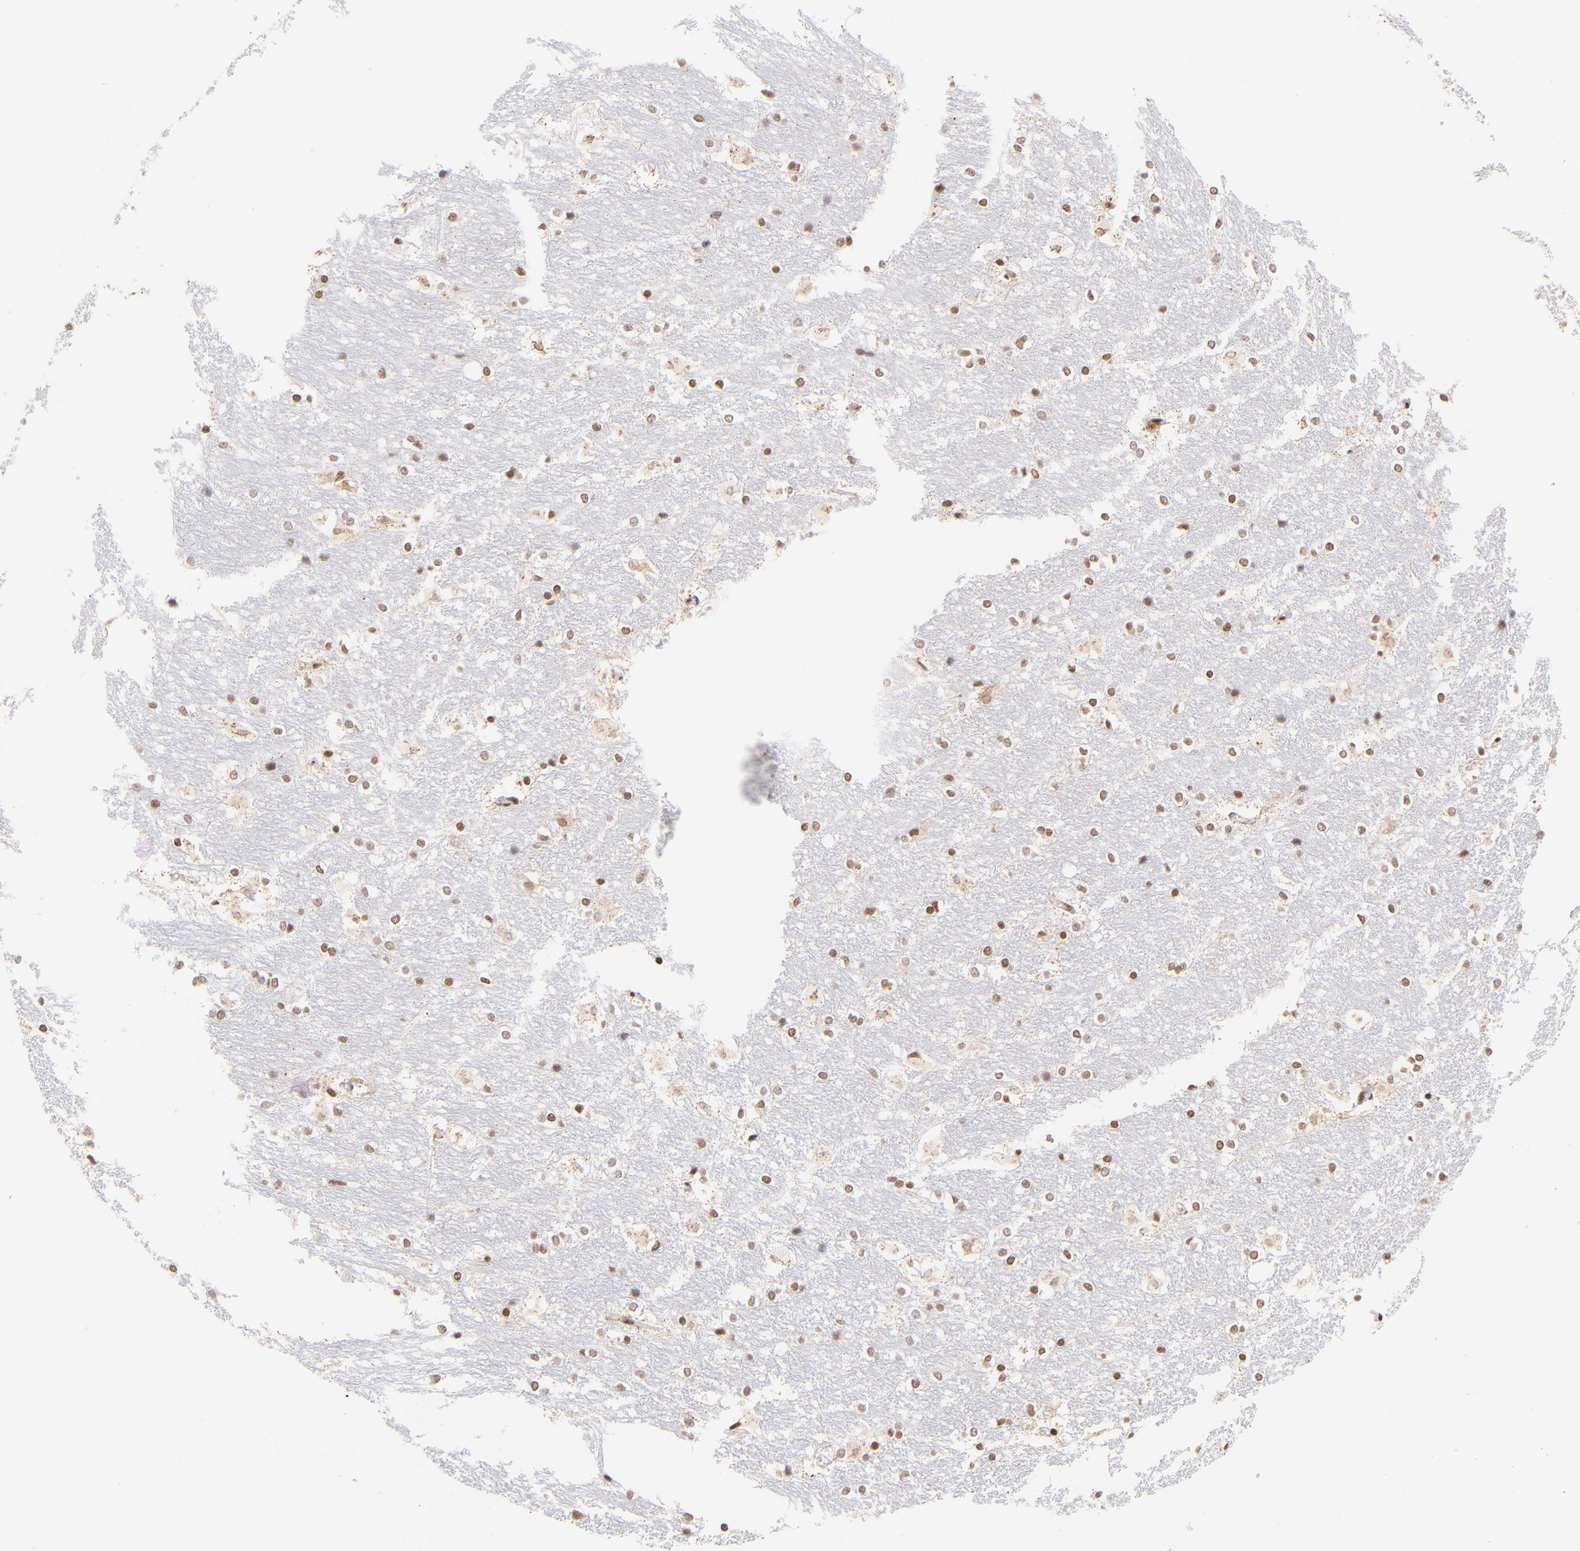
{"staining": {"intensity": "moderate", "quantity": ">75%", "location": "nuclear"}, "tissue": "hippocampus", "cell_type": "Glial cells", "image_type": "normal", "snomed": [{"axis": "morphology", "description": "Normal tissue, NOS"}, {"axis": "topography", "description": "Hippocampus"}], "caption": "Immunohistochemical staining of benign human hippocampus exhibits medium levels of moderate nuclear positivity in approximately >75% of glial cells.", "gene": "MIDEAS", "patient": {"sex": "female", "age": 19}}